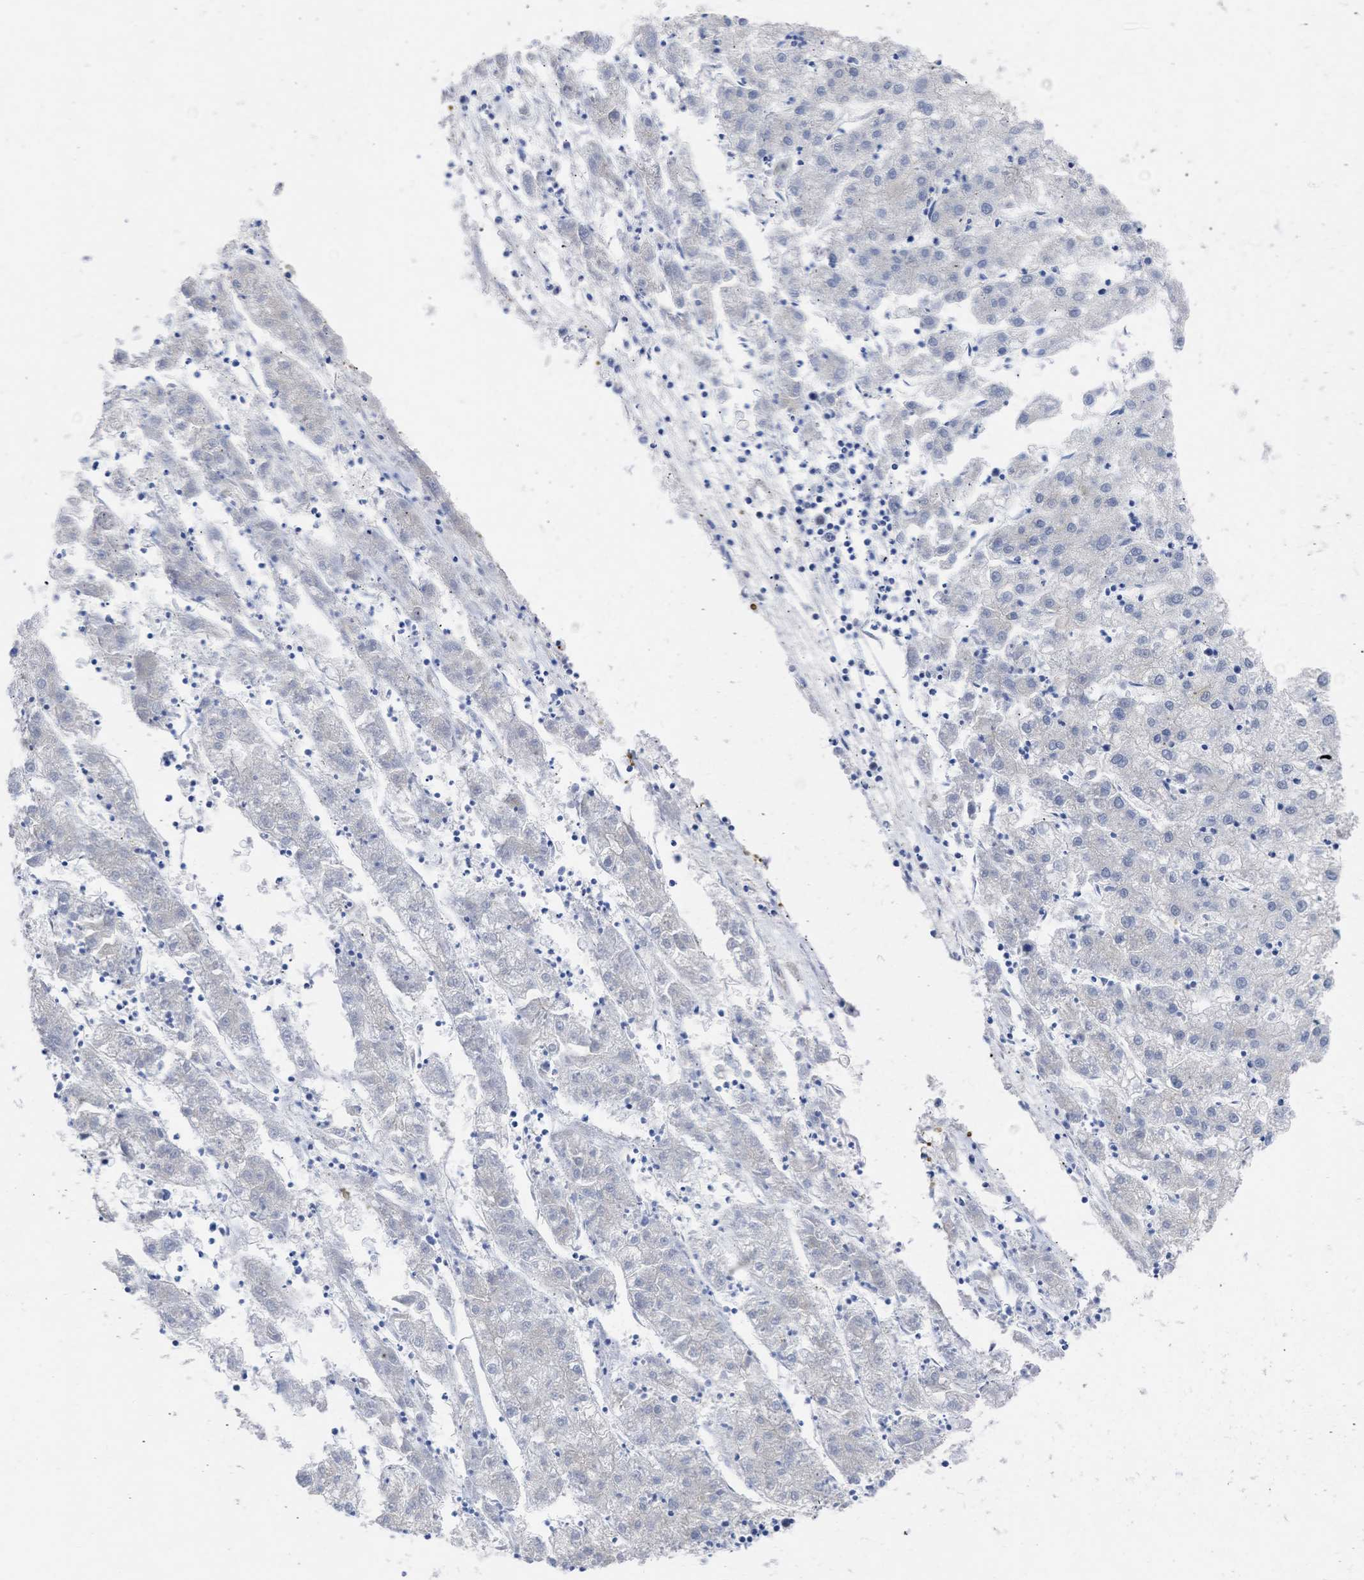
{"staining": {"intensity": "negative", "quantity": "none", "location": "none"}, "tissue": "liver cancer", "cell_type": "Tumor cells", "image_type": "cancer", "snomed": [{"axis": "morphology", "description": "Carcinoma, Hepatocellular, NOS"}, {"axis": "topography", "description": "Liver"}], "caption": "There is no significant positivity in tumor cells of liver cancer.", "gene": "DDX41", "patient": {"sex": "male", "age": 72}}